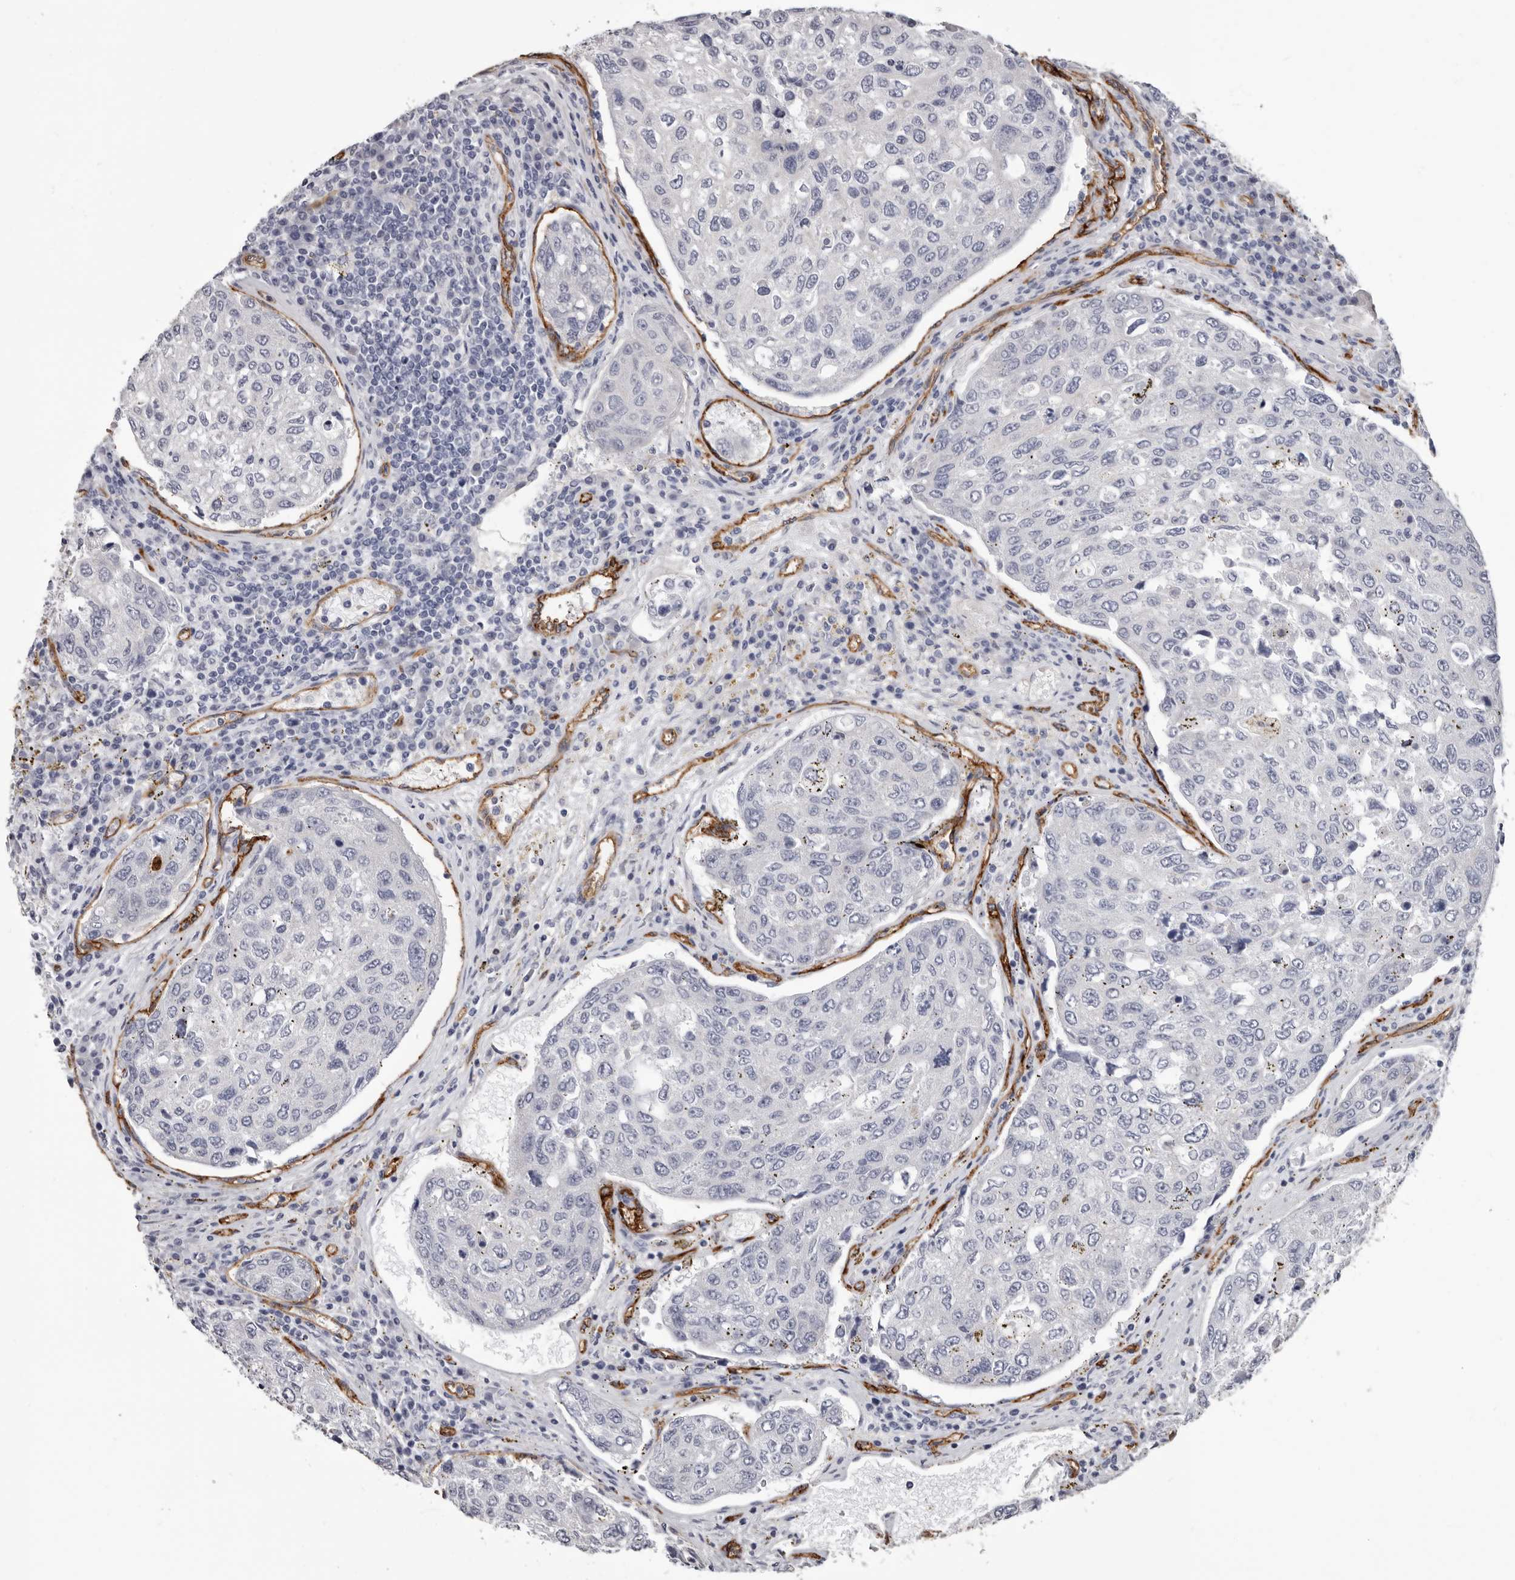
{"staining": {"intensity": "negative", "quantity": "none", "location": "none"}, "tissue": "urothelial cancer", "cell_type": "Tumor cells", "image_type": "cancer", "snomed": [{"axis": "morphology", "description": "Urothelial carcinoma, High grade"}, {"axis": "topography", "description": "Lymph node"}, {"axis": "topography", "description": "Urinary bladder"}], "caption": "Immunohistochemical staining of urothelial cancer displays no significant positivity in tumor cells.", "gene": "ADGRL4", "patient": {"sex": "male", "age": 51}}